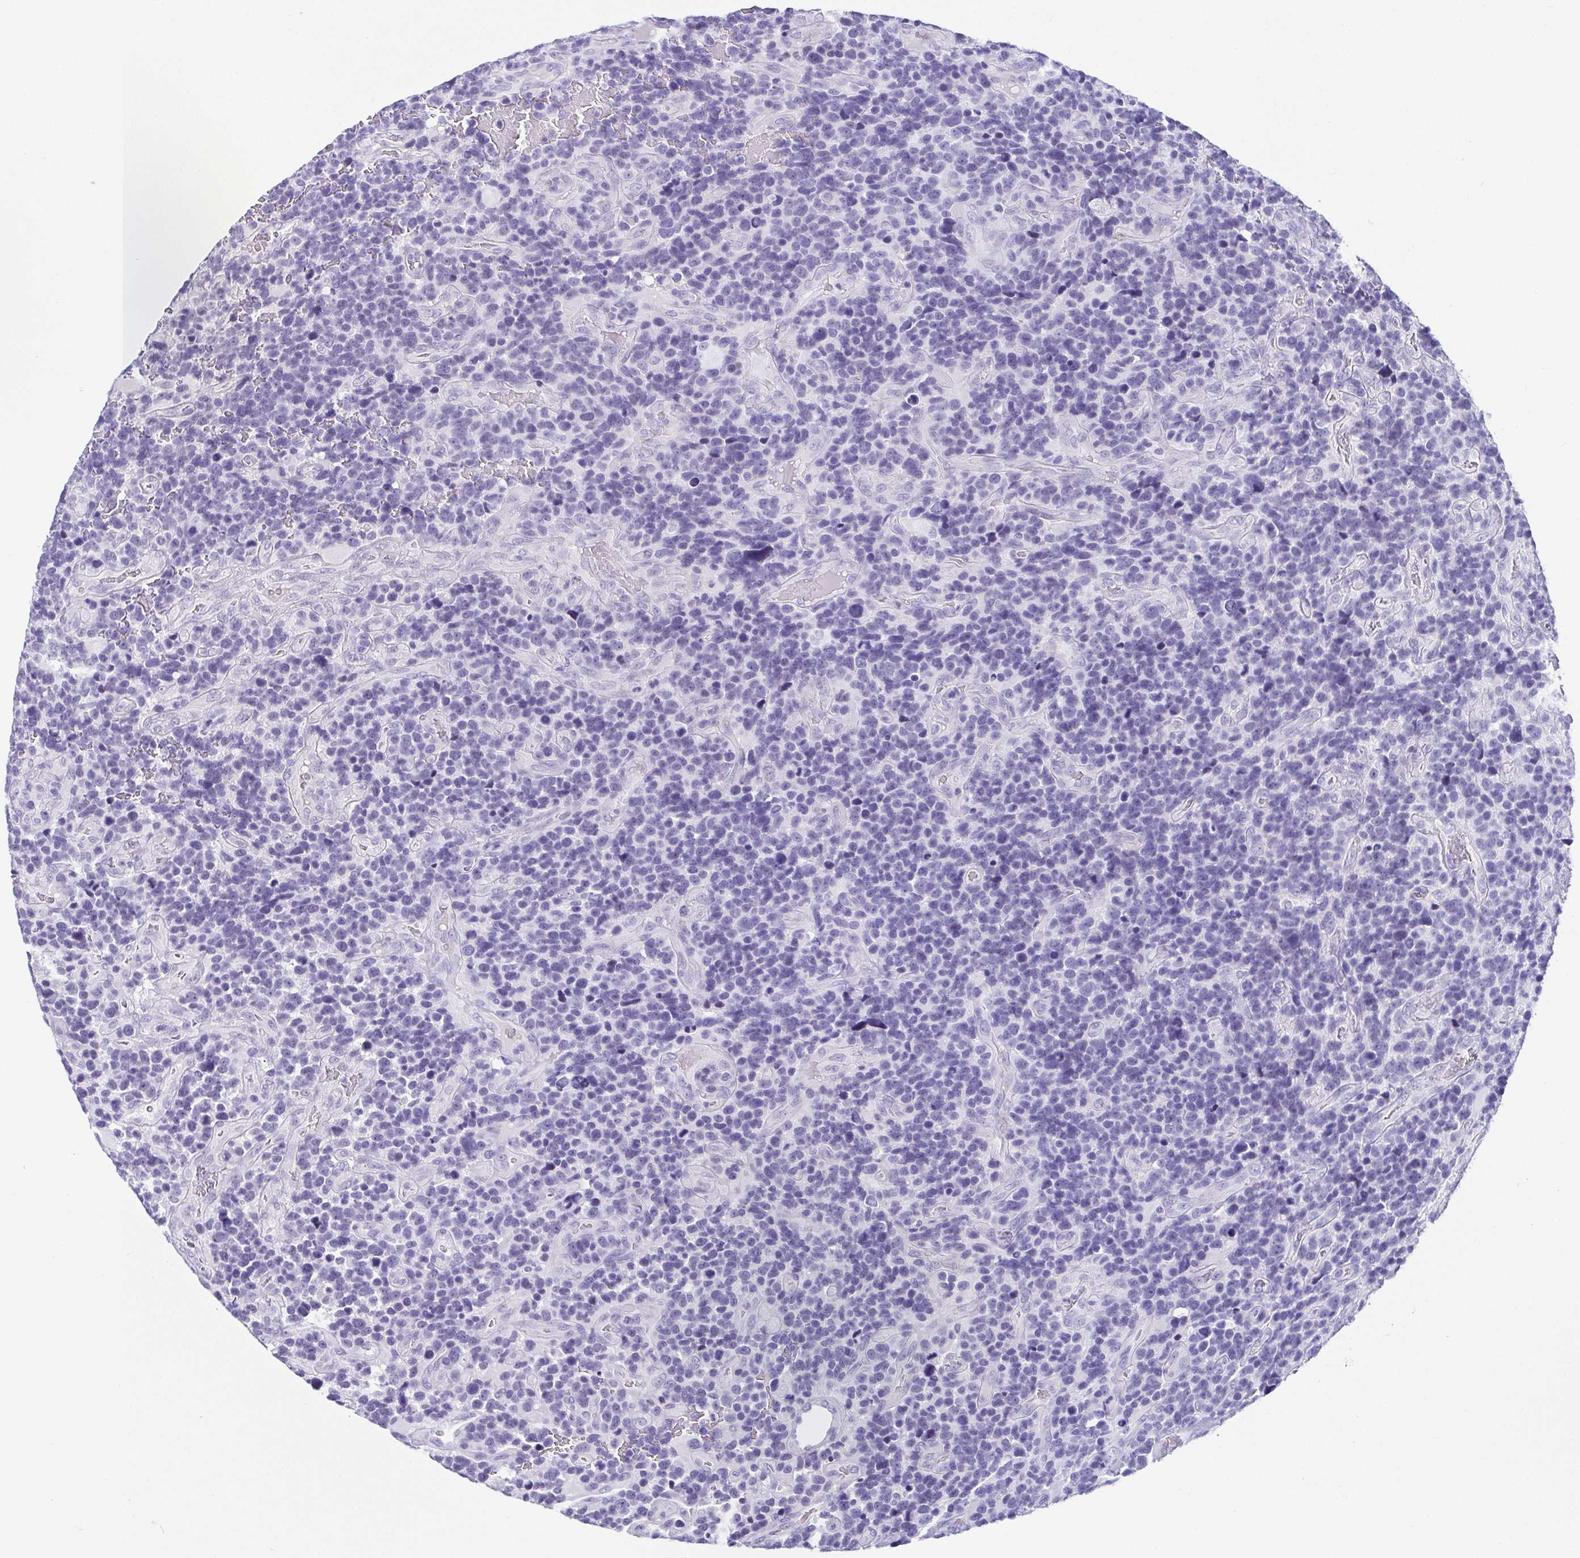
{"staining": {"intensity": "negative", "quantity": "none", "location": "none"}, "tissue": "glioma", "cell_type": "Tumor cells", "image_type": "cancer", "snomed": [{"axis": "morphology", "description": "Glioma, malignant, High grade"}, {"axis": "topography", "description": "Brain"}], "caption": "Tumor cells are negative for brown protein staining in malignant glioma (high-grade). Brightfield microscopy of immunohistochemistry (IHC) stained with DAB (brown) and hematoxylin (blue), captured at high magnification.", "gene": "ESX1", "patient": {"sex": "male", "age": 33}}